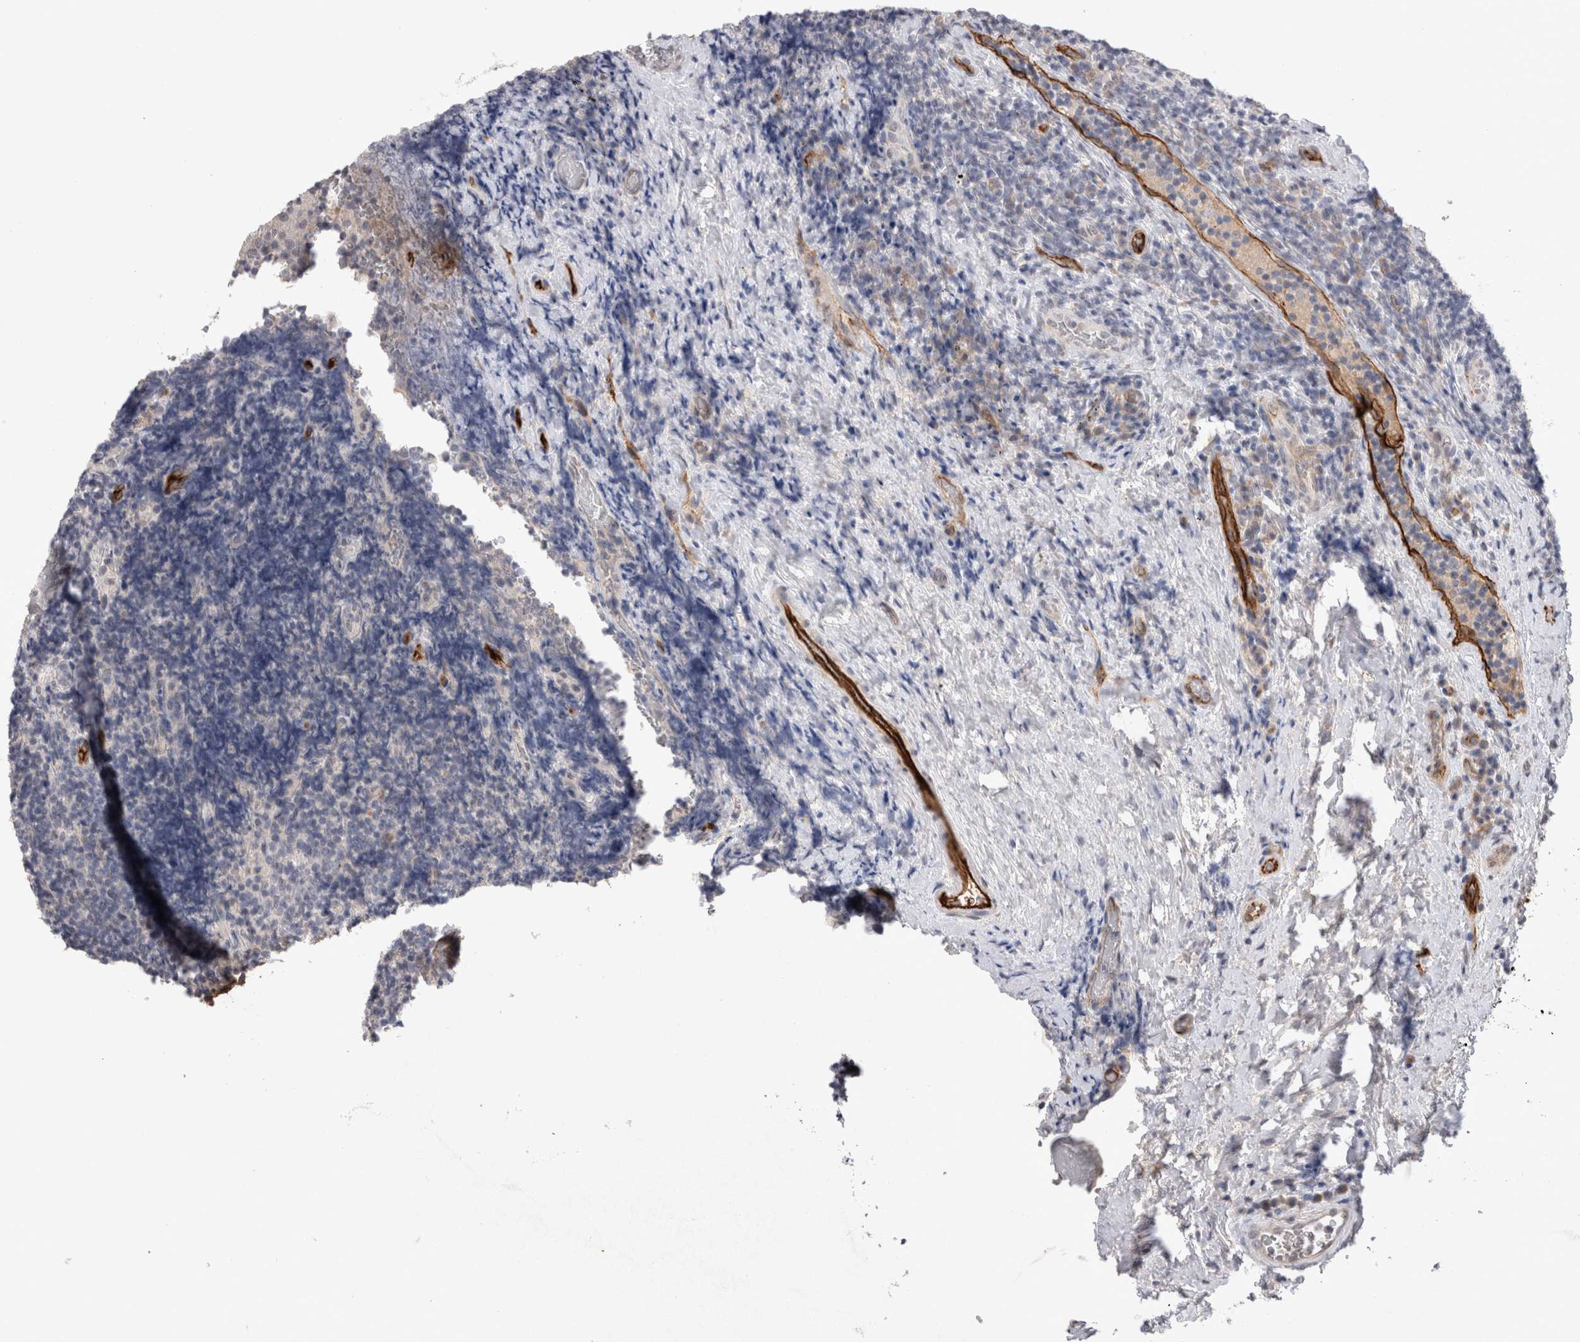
{"staining": {"intensity": "negative", "quantity": "none", "location": "none"}, "tissue": "lymphoma", "cell_type": "Tumor cells", "image_type": "cancer", "snomed": [{"axis": "morphology", "description": "Malignant lymphoma, non-Hodgkin's type, High grade"}, {"axis": "topography", "description": "Tonsil"}], "caption": "Human malignant lymphoma, non-Hodgkin's type (high-grade) stained for a protein using immunohistochemistry shows no positivity in tumor cells.", "gene": "CDH13", "patient": {"sex": "female", "age": 36}}